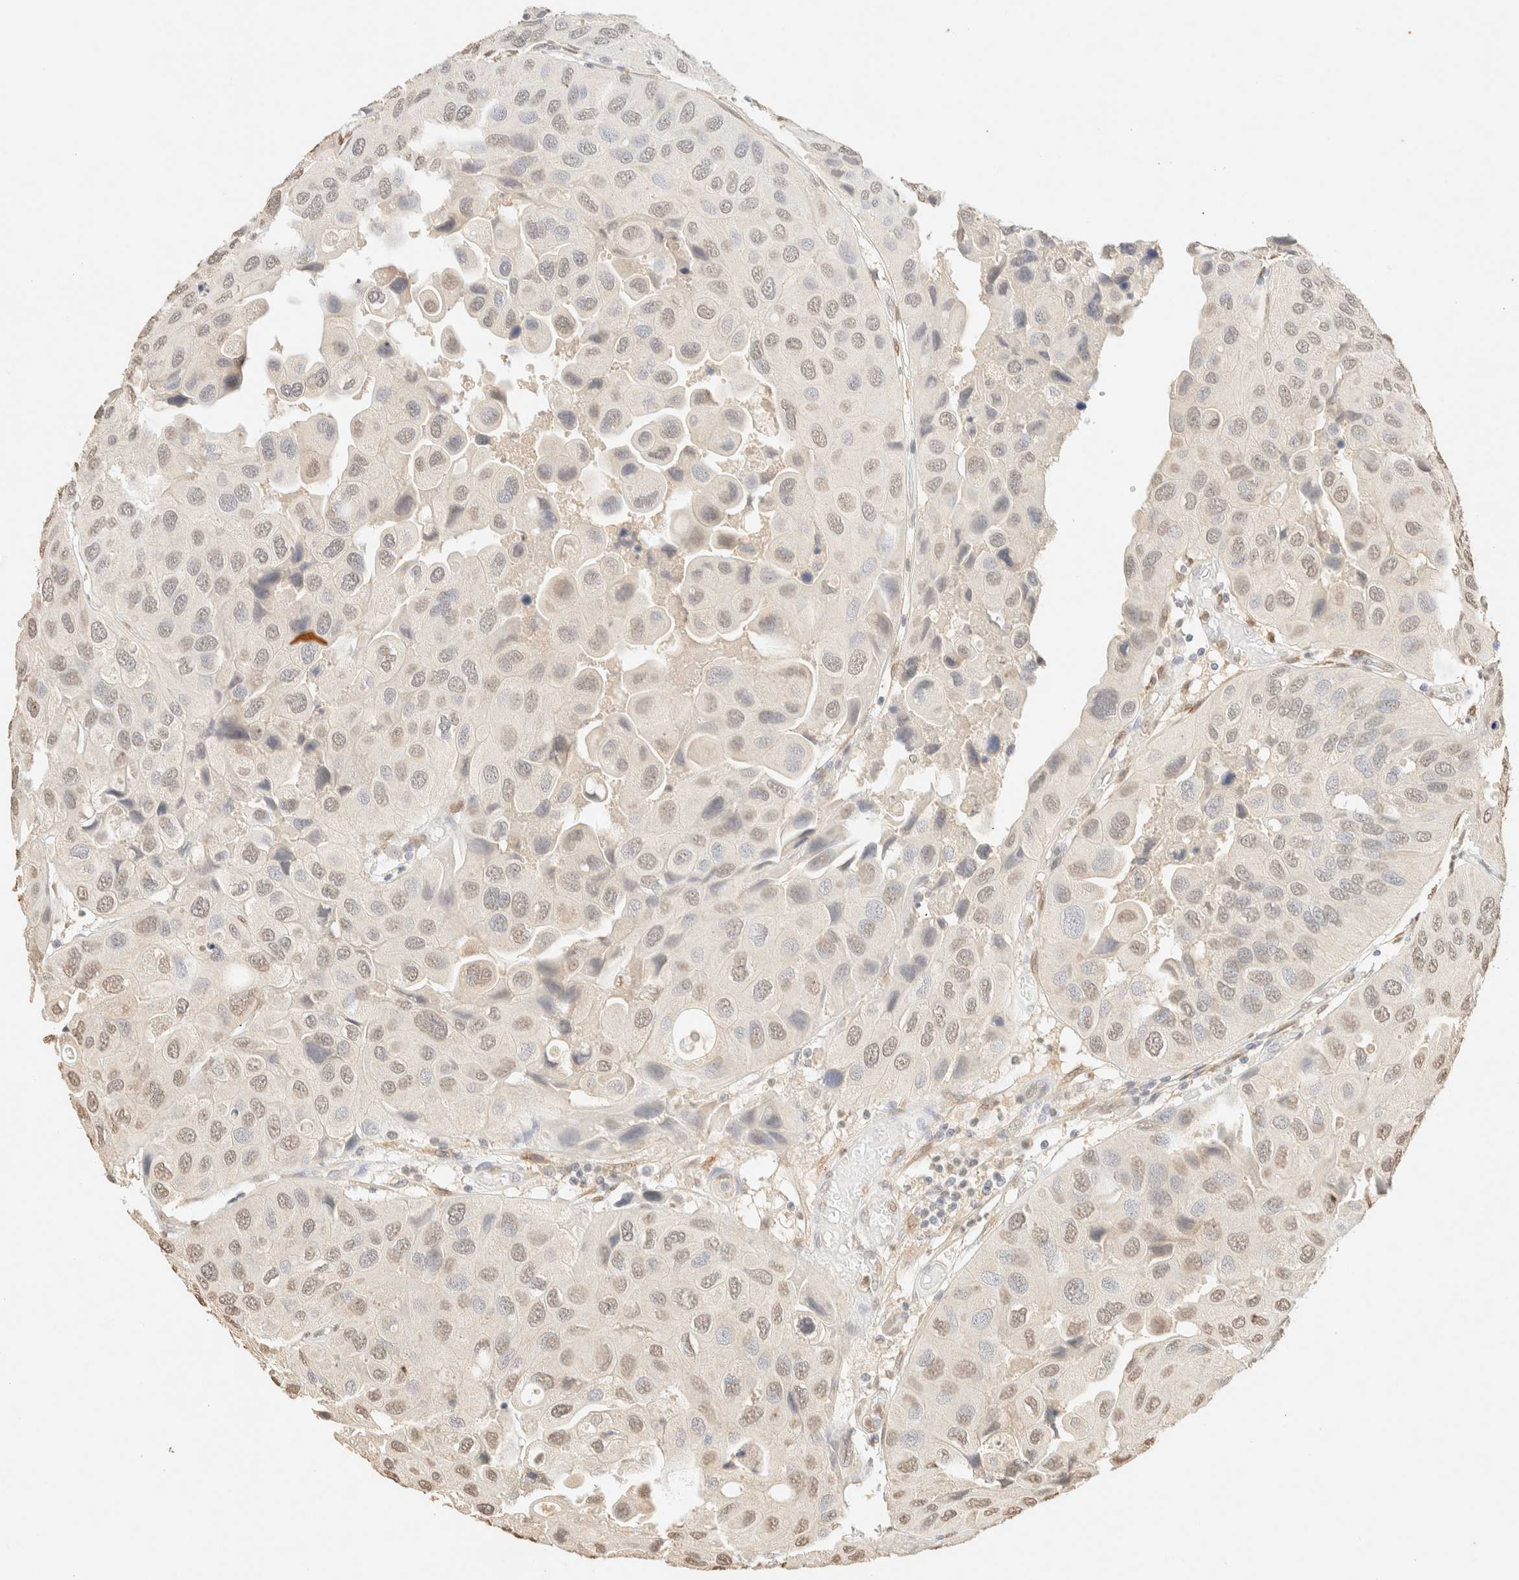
{"staining": {"intensity": "weak", "quantity": ">75%", "location": "nuclear"}, "tissue": "urothelial cancer", "cell_type": "Tumor cells", "image_type": "cancer", "snomed": [{"axis": "morphology", "description": "Urothelial carcinoma, High grade"}, {"axis": "topography", "description": "Urinary bladder"}], "caption": "Weak nuclear staining is identified in about >75% of tumor cells in urothelial cancer.", "gene": "S100A13", "patient": {"sex": "female", "age": 64}}